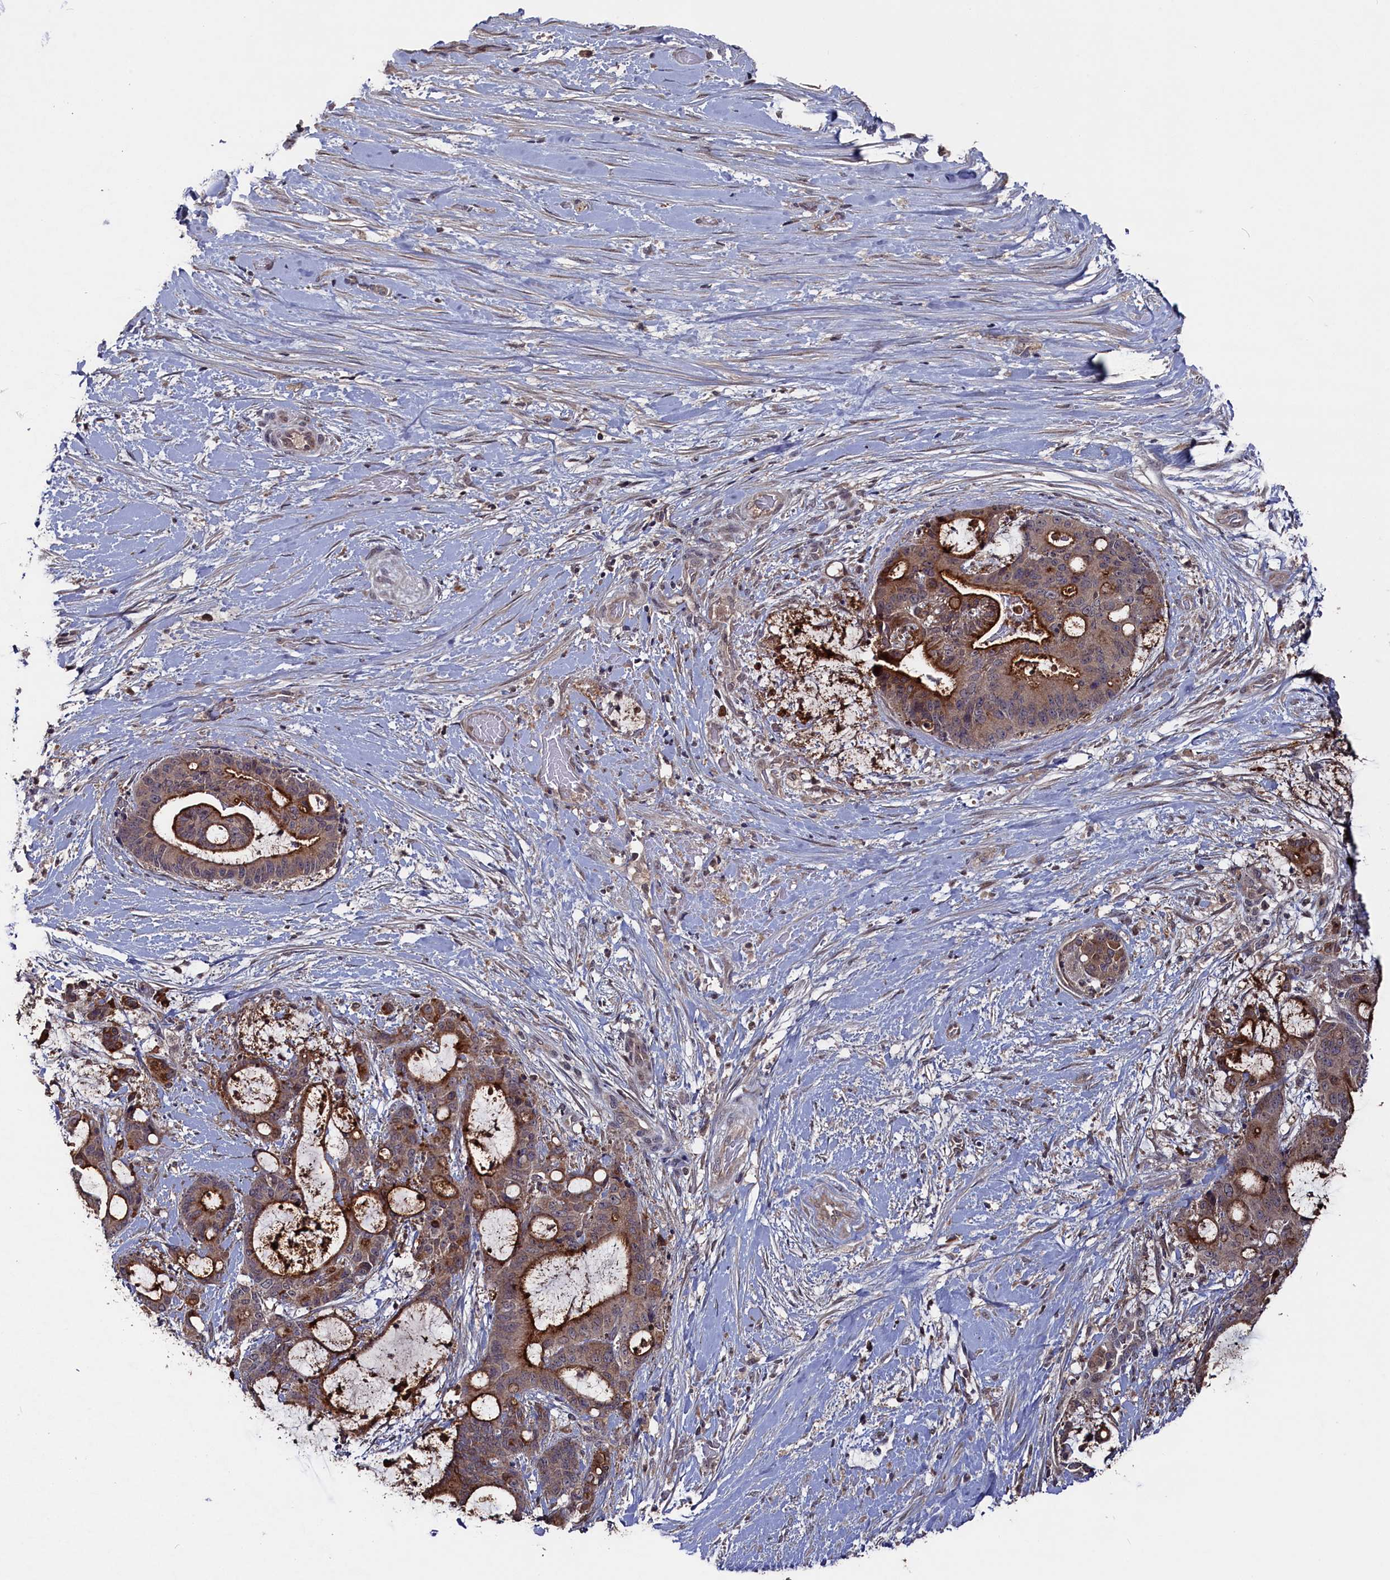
{"staining": {"intensity": "moderate", "quantity": ">75%", "location": "cytoplasmic/membranous"}, "tissue": "liver cancer", "cell_type": "Tumor cells", "image_type": "cancer", "snomed": [{"axis": "morphology", "description": "Normal tissue, NOS"}, {"axis": "morphology", "description": "Cholangiocarcinoma"}, {"axis": "topography", "description": "Liver"}, {"axis": "topography", "description": "Peripheral nerve tissue"}], "caption": "Human cholangiocarcinoma (liver) stained for a protein (brown) shows moderate cytoplasmic/membranous positive positivity in about >75% of tumor cells.", "gene": "TMC5", "patient": {"sex": "female", "age": 73}}